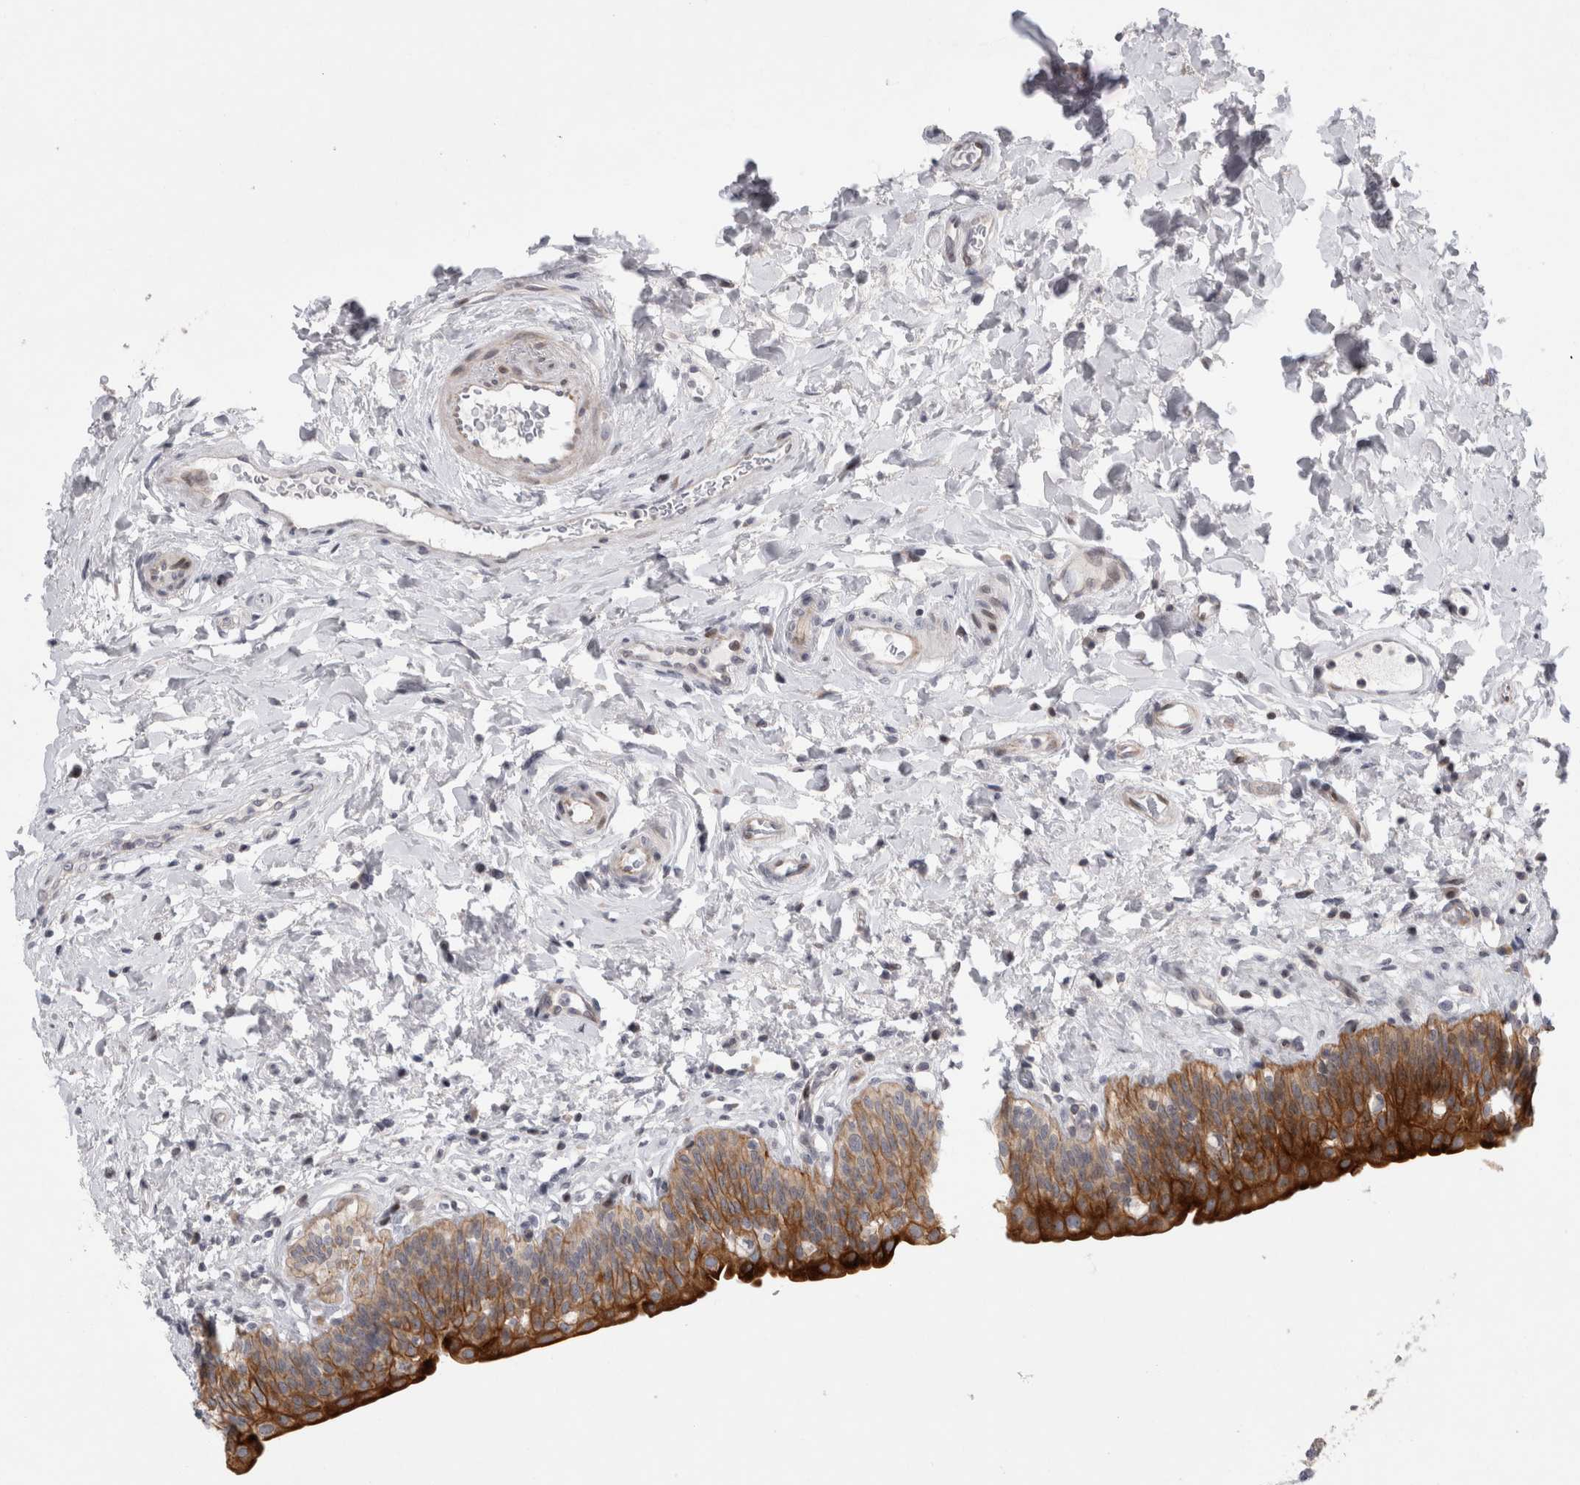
{"staining": {"intensity": "moderate", "quantity": ">75%", "location": "cytoplasmic/membranous"}, "tissue": "urinary bladder", "cell_type": "Urothelial cells", "image_type": "normal", "snomed": [{"axis": "morphology", "description": "Normal tissue, NOS"}, {"axis": "topography", "description": "Urinary bladder"}], "caption": "IHC (DAB) staining of normal urinary bladder demonstrates moderate cytoplasmic/membranous protein staining in approximately >75% of urothelial cells. The staining was performed using DAB (3,3'-diaminobenzidine), with brown indicating positive protein expression. Nuclei are stained blue with hematoxylin.", "gene": "UTP25", "patient": {"sex": "male", "age": 83}}